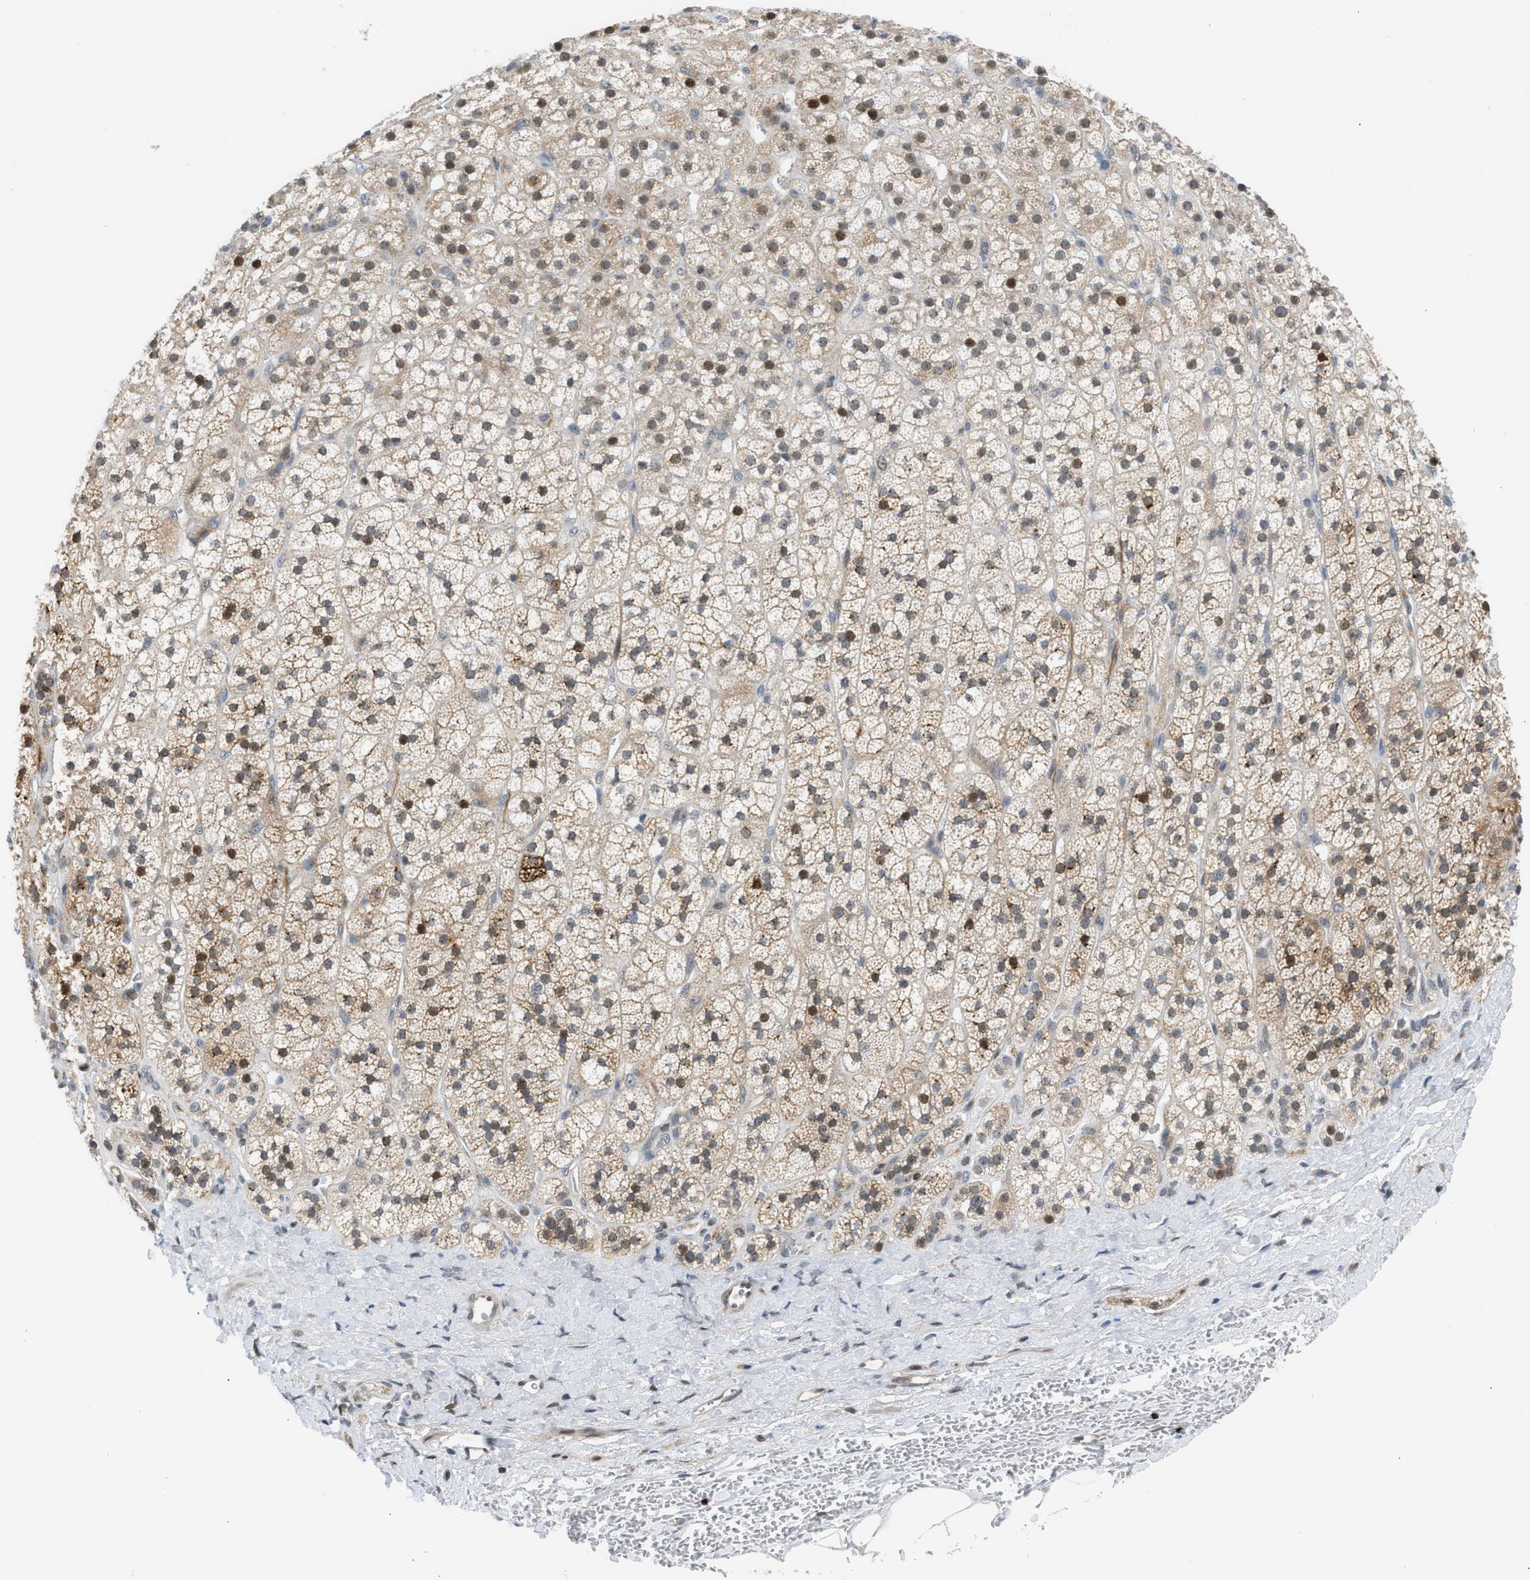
{"staining": {"intensity": "moderate", "quantity": "25%-75%", "location": "cytoplasmic/membranous,nuclear"}, "tissue": "adrenal gland", "cell_type": "Glandular cells", "image_type": "normal", "snomed": [{"axis": "morphology", "description": "Normal tissue, NOS"}, {"axis": "topography", "description": "Adrenal gland"}], "caption": "Protein expression analysis of unremarkable human adrenal gland reveals moderate cytoplasmic/membranous,nuclear staining in approximately 25%-75% of glandular cells. (Brightfield microscopy of DAB IHC at high magnification).", "gene": "NPS", "patient": {"sex": "male", "age": 56}}